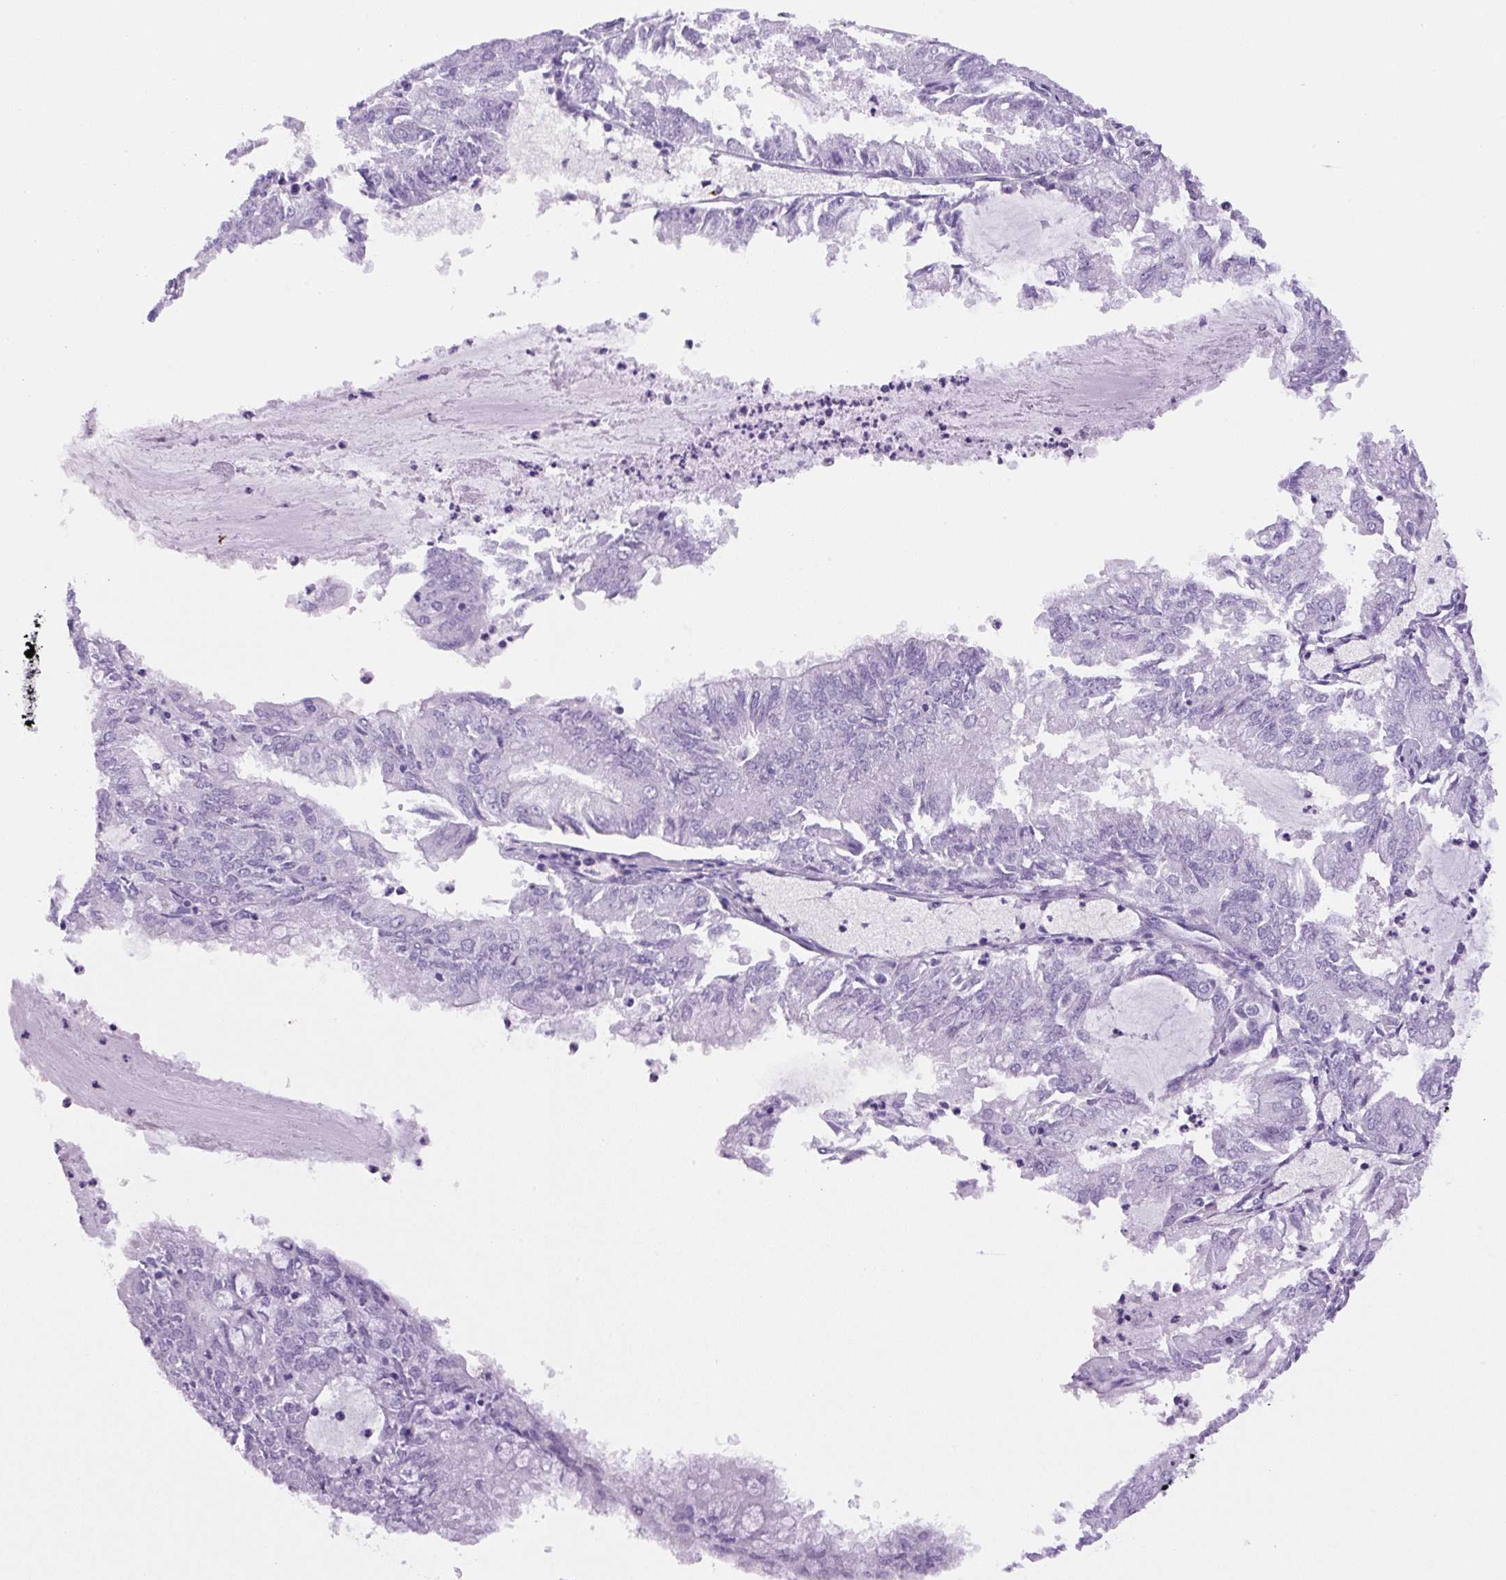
{"staining": {"intensity": "negative", "quantity": "none", "location": "none"}, "tissue": "endometrial cancer", "cell_type": "Tumor cells", "image_type": "cancer", "snomed": [{"axis": "morphology", "description": "Adenocarcinoma, NOS"}, {"axis": "topography", "description": "Endometrium"}], "caption": "Immunohistochemical staining of adenocarcinoma (endometrial) shows no significant expression in tumor cells.", "gene": "PRRT1", "patient": {"sex": "female", "age": 57}}